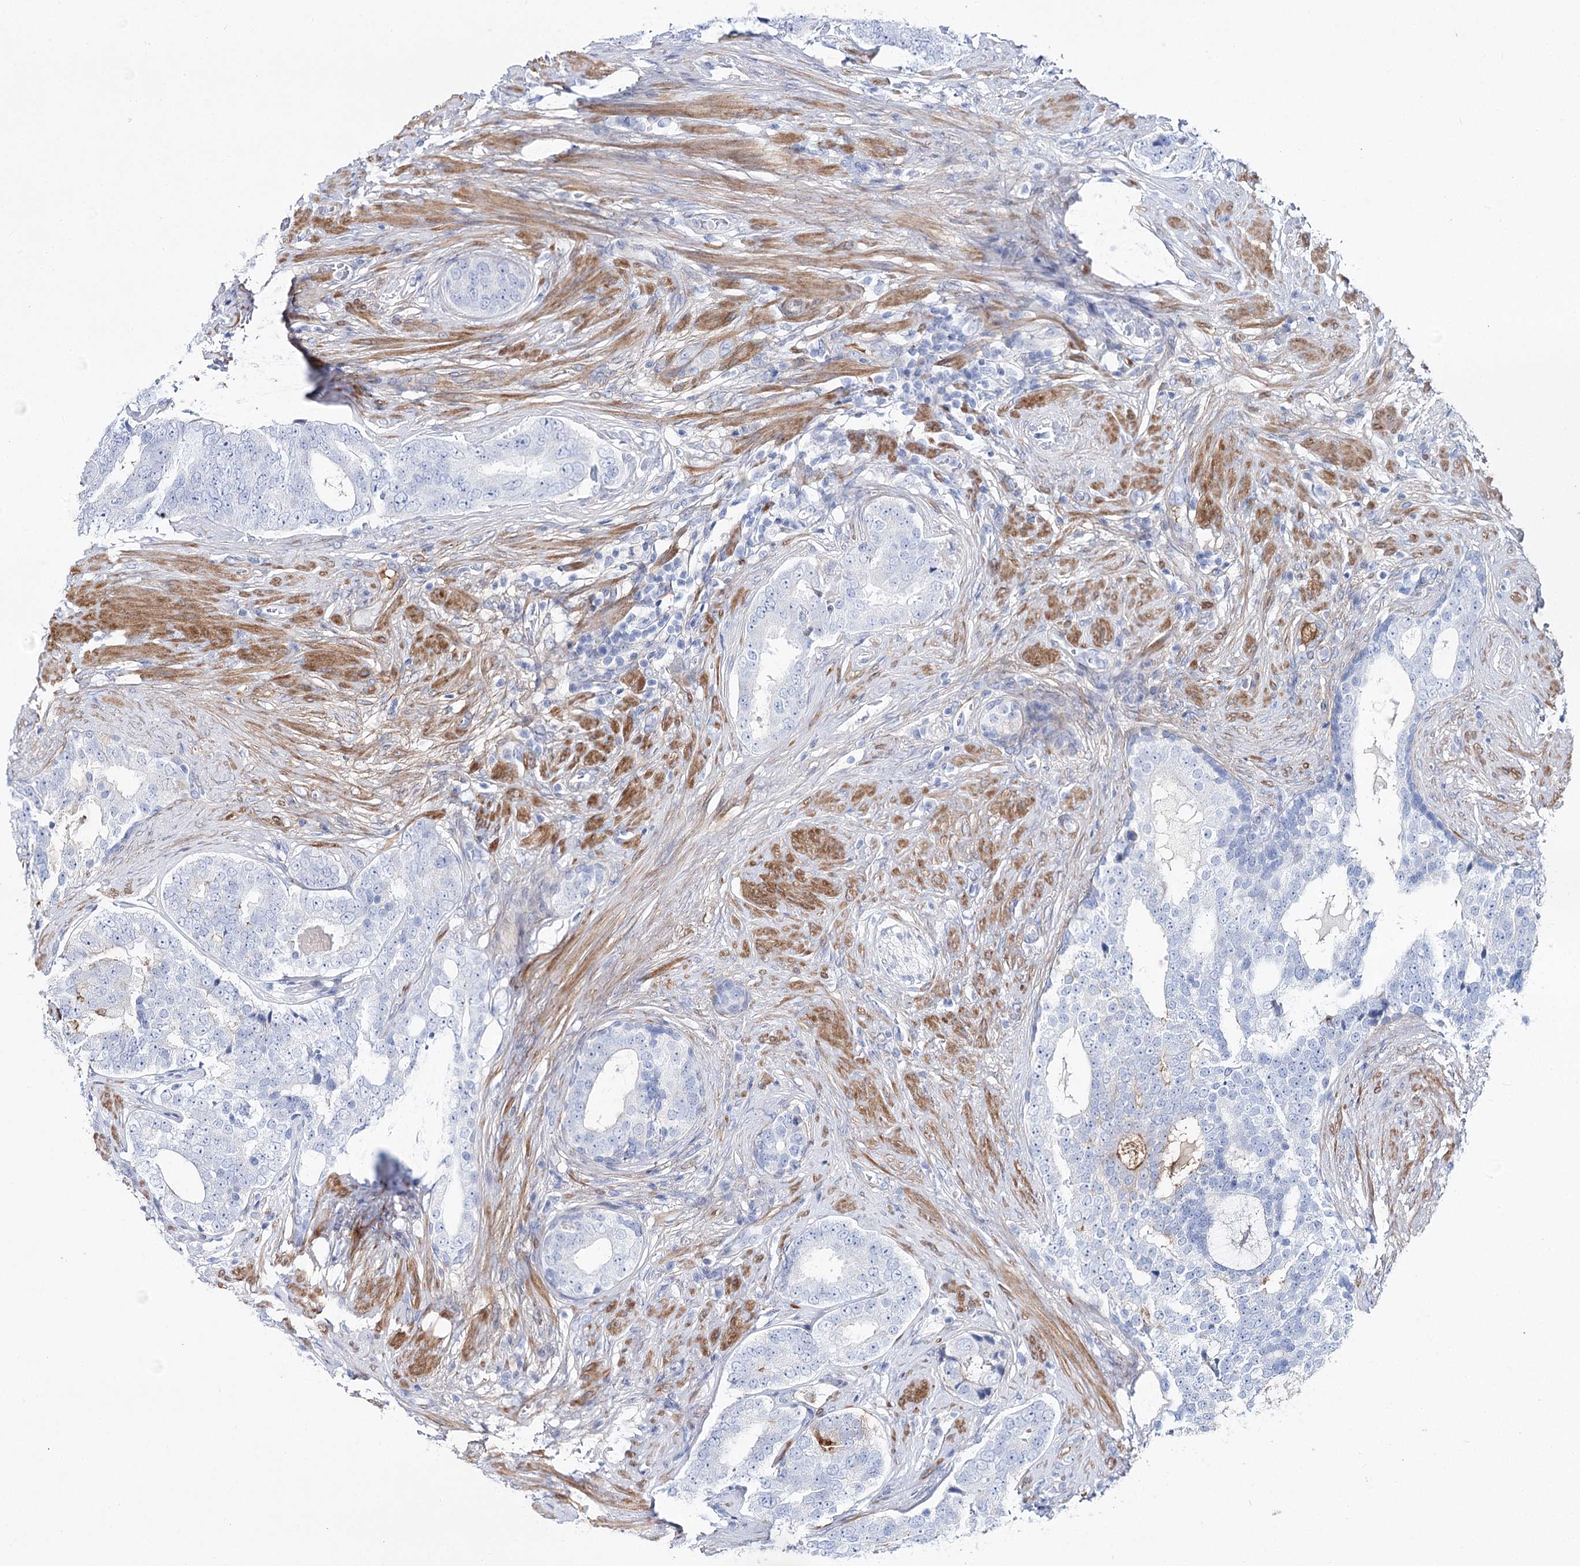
{"staining": {"intensity": "negative", "quantity": "none", "location": "none"}, "tissue": "prostate cancer", "cell_type": "Tumor cells", "image_type": "cancer", "snomed": [{"axis": "morphology", "description": "Adenocarcinoma, High grade"}, {"axis": "topography", "description": "Prostate"}], "caption": "Tumor cells show no significant staining in prostate cancer (high-grade adenocarcinoma).", "gene": "ANKRD23", "patient": {"sex": "male", "age": 56}}